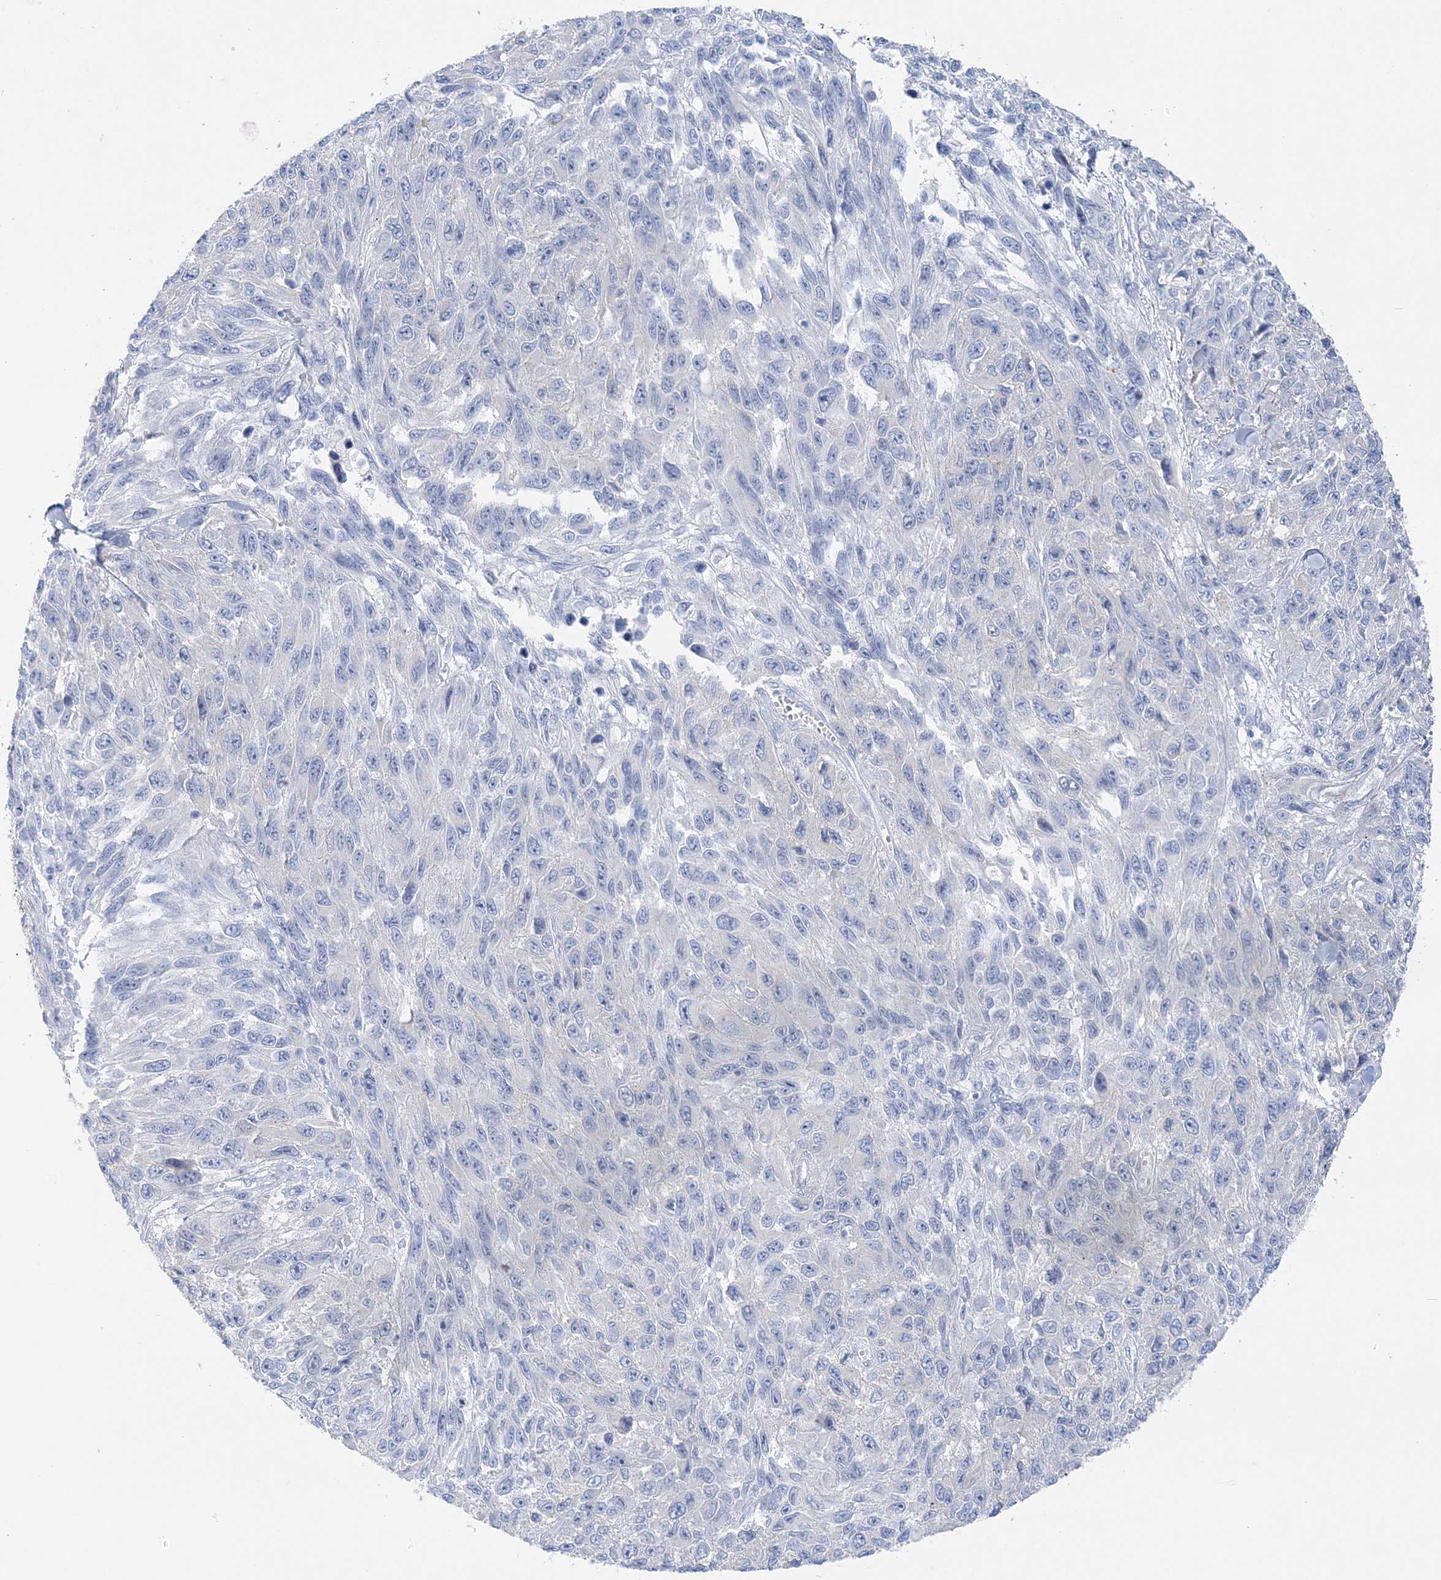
{"staining": {"intensity": "negative", "quantity": "none", "location": "none"}, "tissue": "melanoma", "cell_type": "Tumor cells", "image_type": "cancer", "snomed": [{"axis": "morphology", "description": "Malignant melanoma, NOS"}, {"axis": "topography", "description": "Skin"}], "caption": "This is an immunohistochemistry micrograph of malignant melanoma. There is no staining in tumor cells.", "gene": "SLC5A6", "patient": {"sex": "female", "age": 96}}